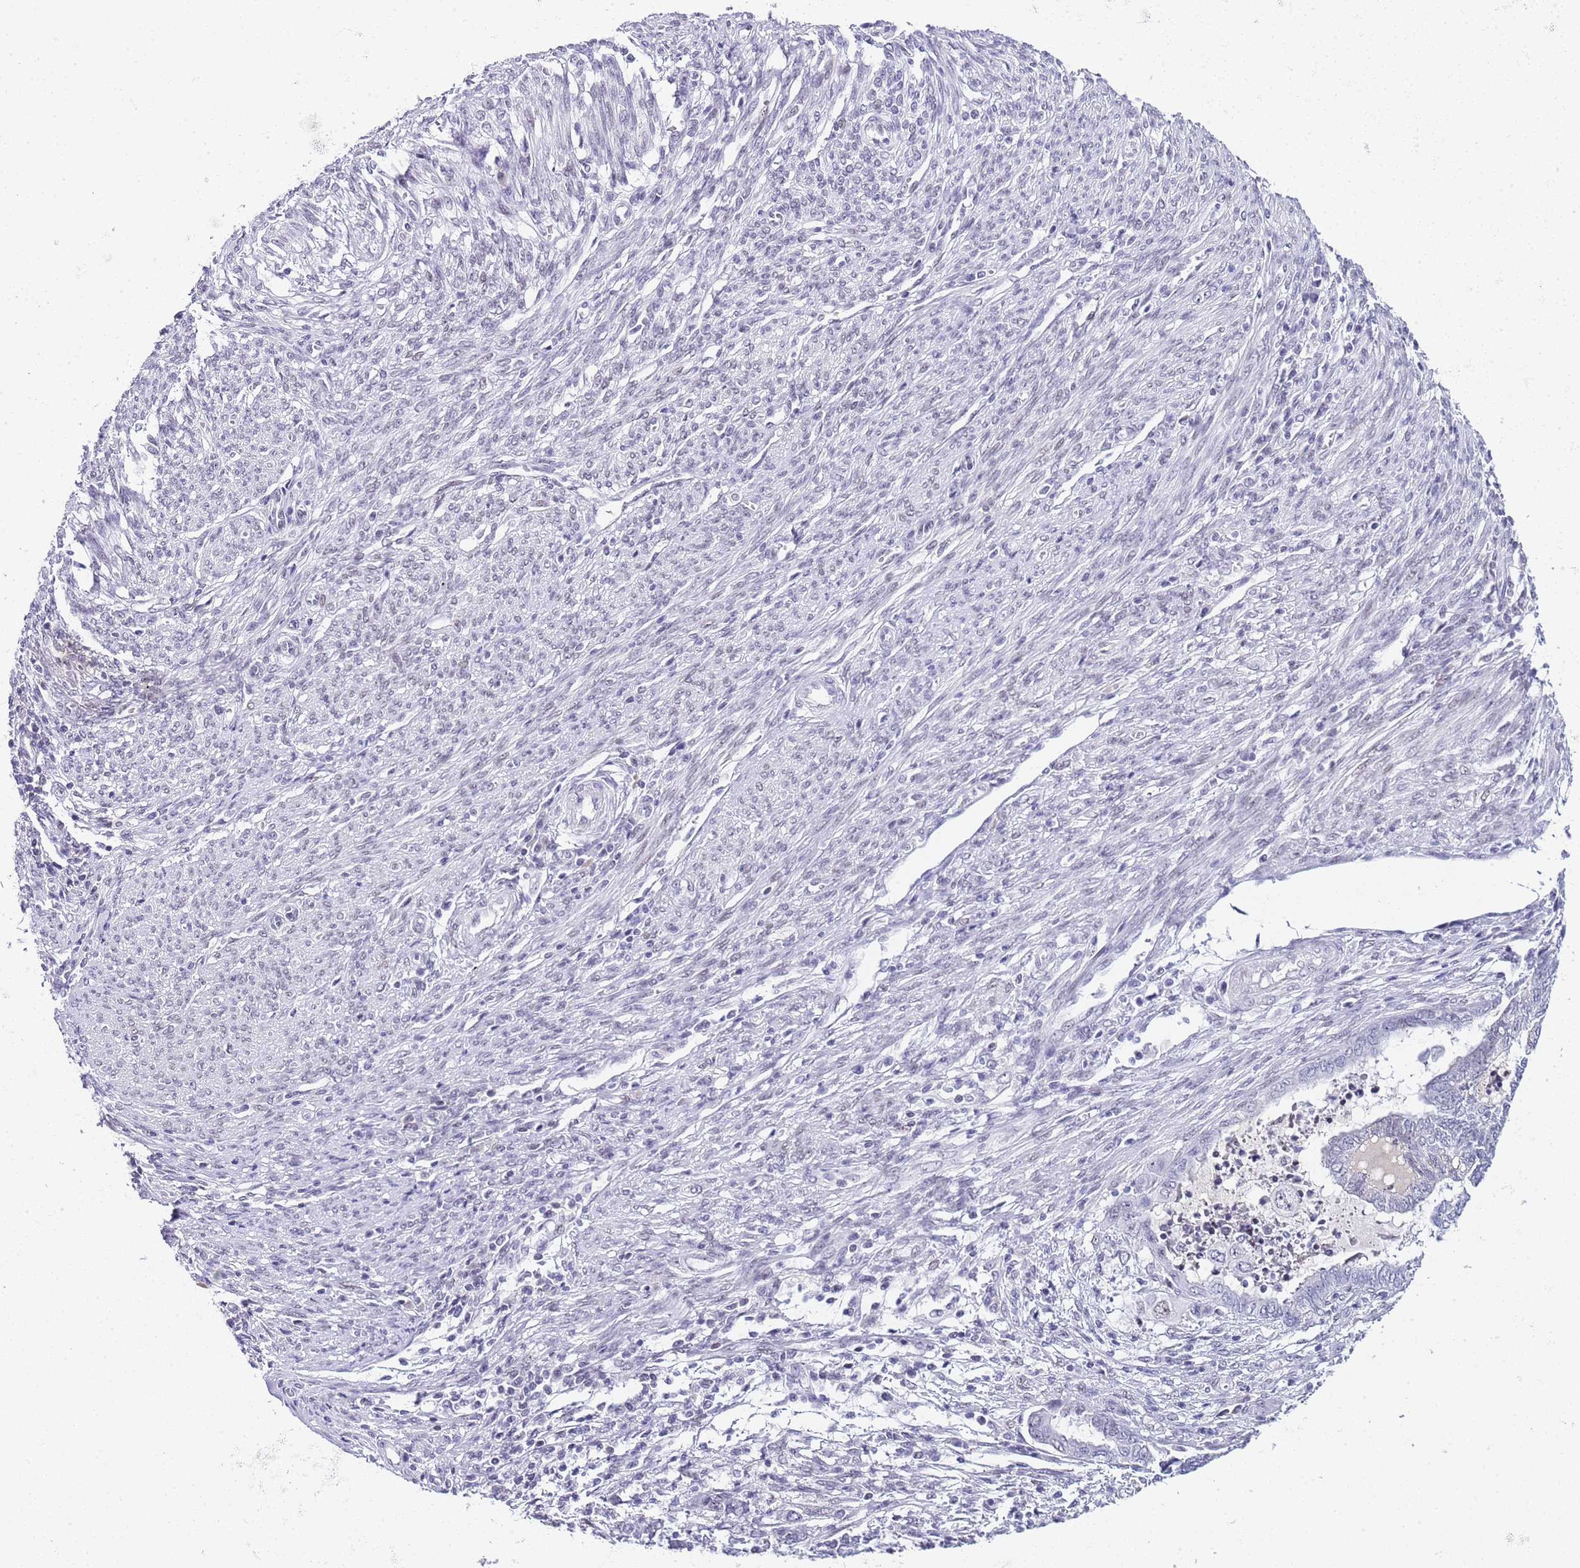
{"staining": {"intensity": "negative", "quantity": "none", "location": "none"}, "tissue": "endometrial cancer", "cell_type": "Tumor cells", "image_type": "cancer", "snomed": [{"axis": "morphology", "description": "Adenocarcinoma, NOS"}, {"axis": "topography", "description": "Uterus"}, {"axis": "topography", "description": "Endometrium"}], "caption": "DAB immunohistochemical staining of adenocarcinoma (endometrial) displays no significant expression in tumor cells.", "gene": "NOP56", "patient": {"sex": "female", "age": 70}}